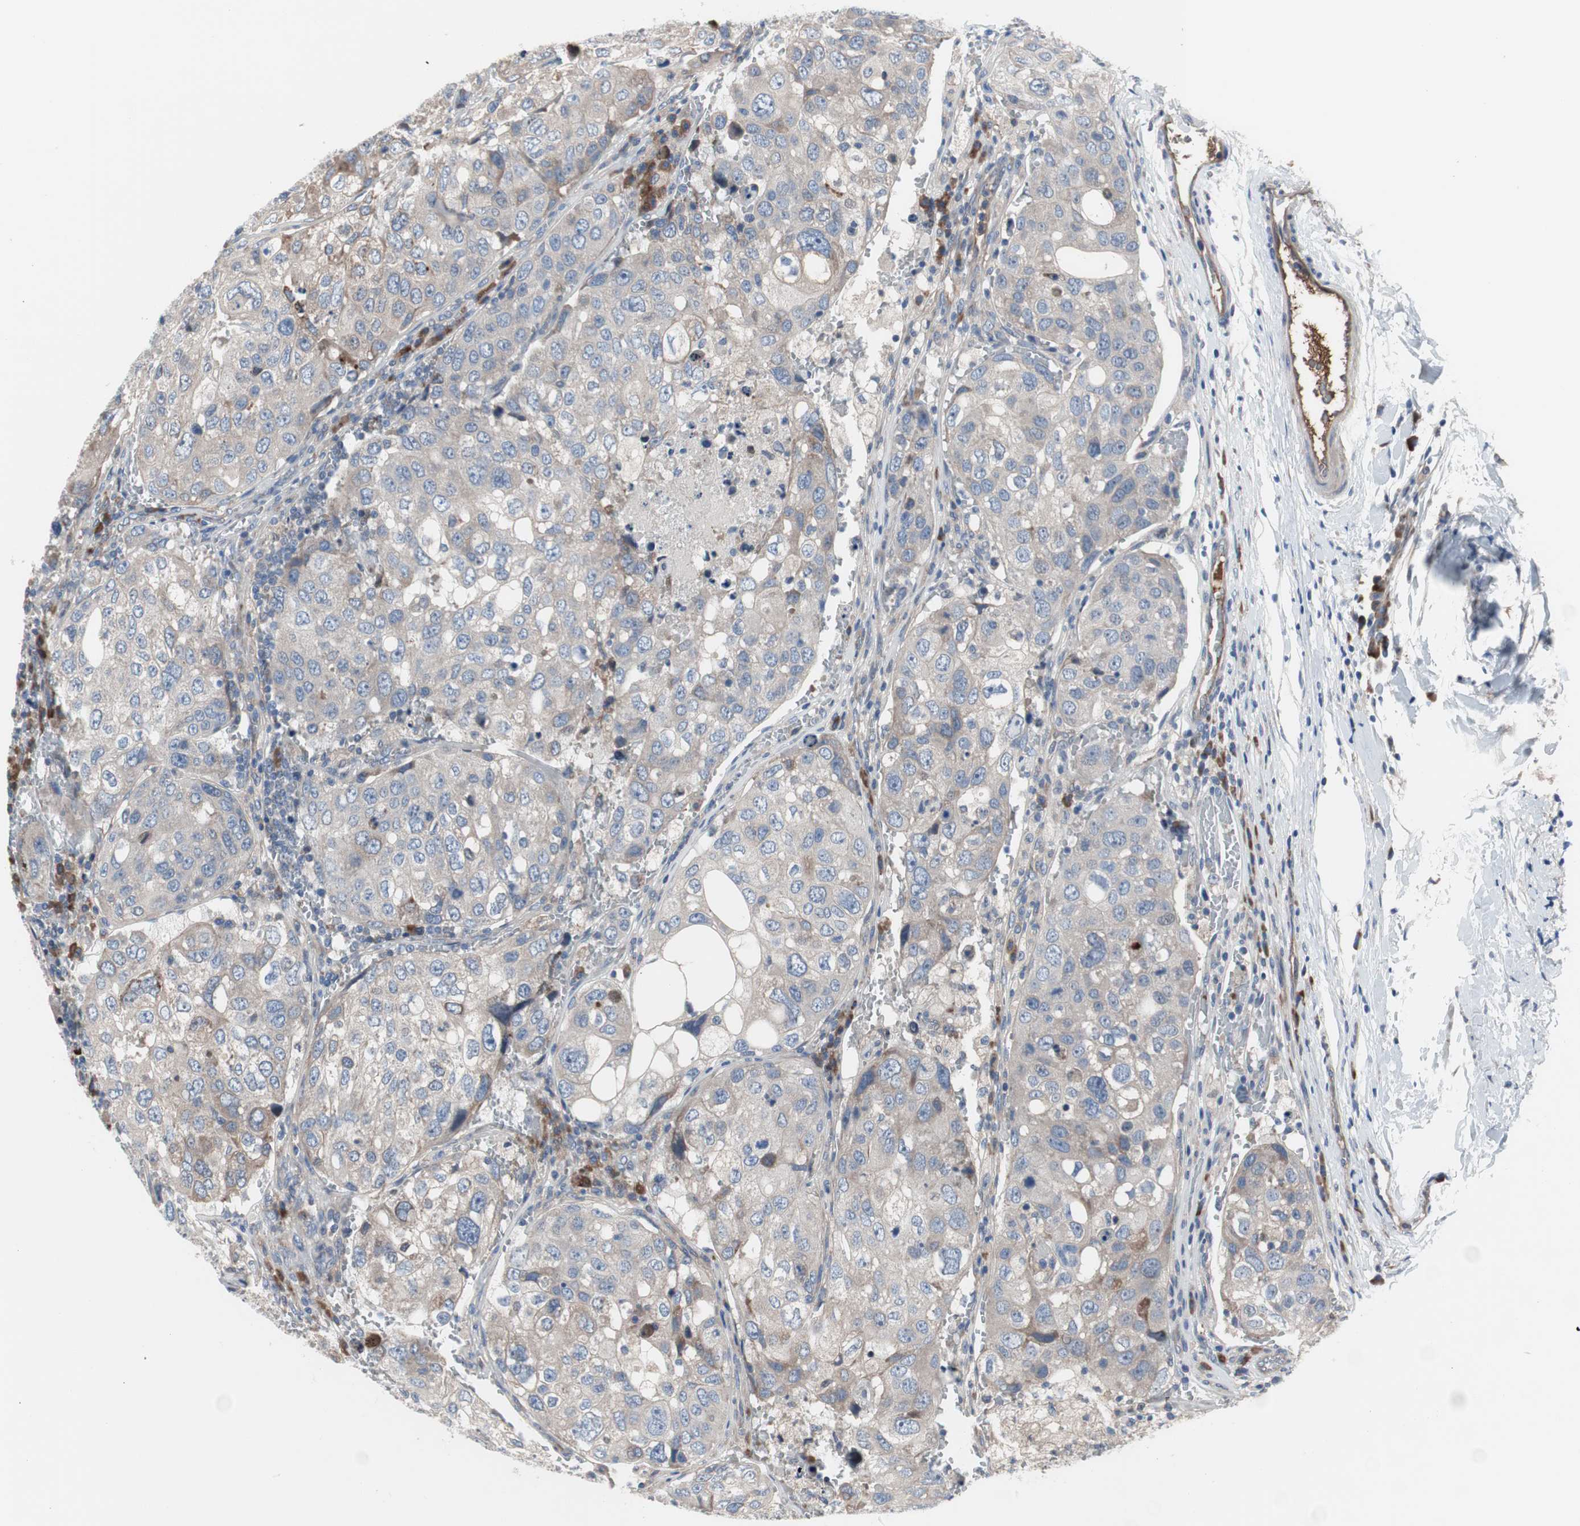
{"staining": {"intensity": "weak", "quantity": ">75%", "location": "cytoplasmic/membranous"}, "tissue": "urothelial cancer", "cell_type": "Tumor cells", "image_type": "cancer", "snomed": [{"axis": "morphology", "description": "Urothelial carcinoma, High grade"}, {"axis": "topography", "description": "Lymph node"}, {"axis": "topography", "description": "Urinary bladder"}], "caption": "Urothelial cancer tissue shows weak cytoplasmic/membranous expression in approximately >75% of tumor cells, visualized by immunohistochemistry.", "gene": "KANSL1", "patient": {"sex": "male", "age": 51}}